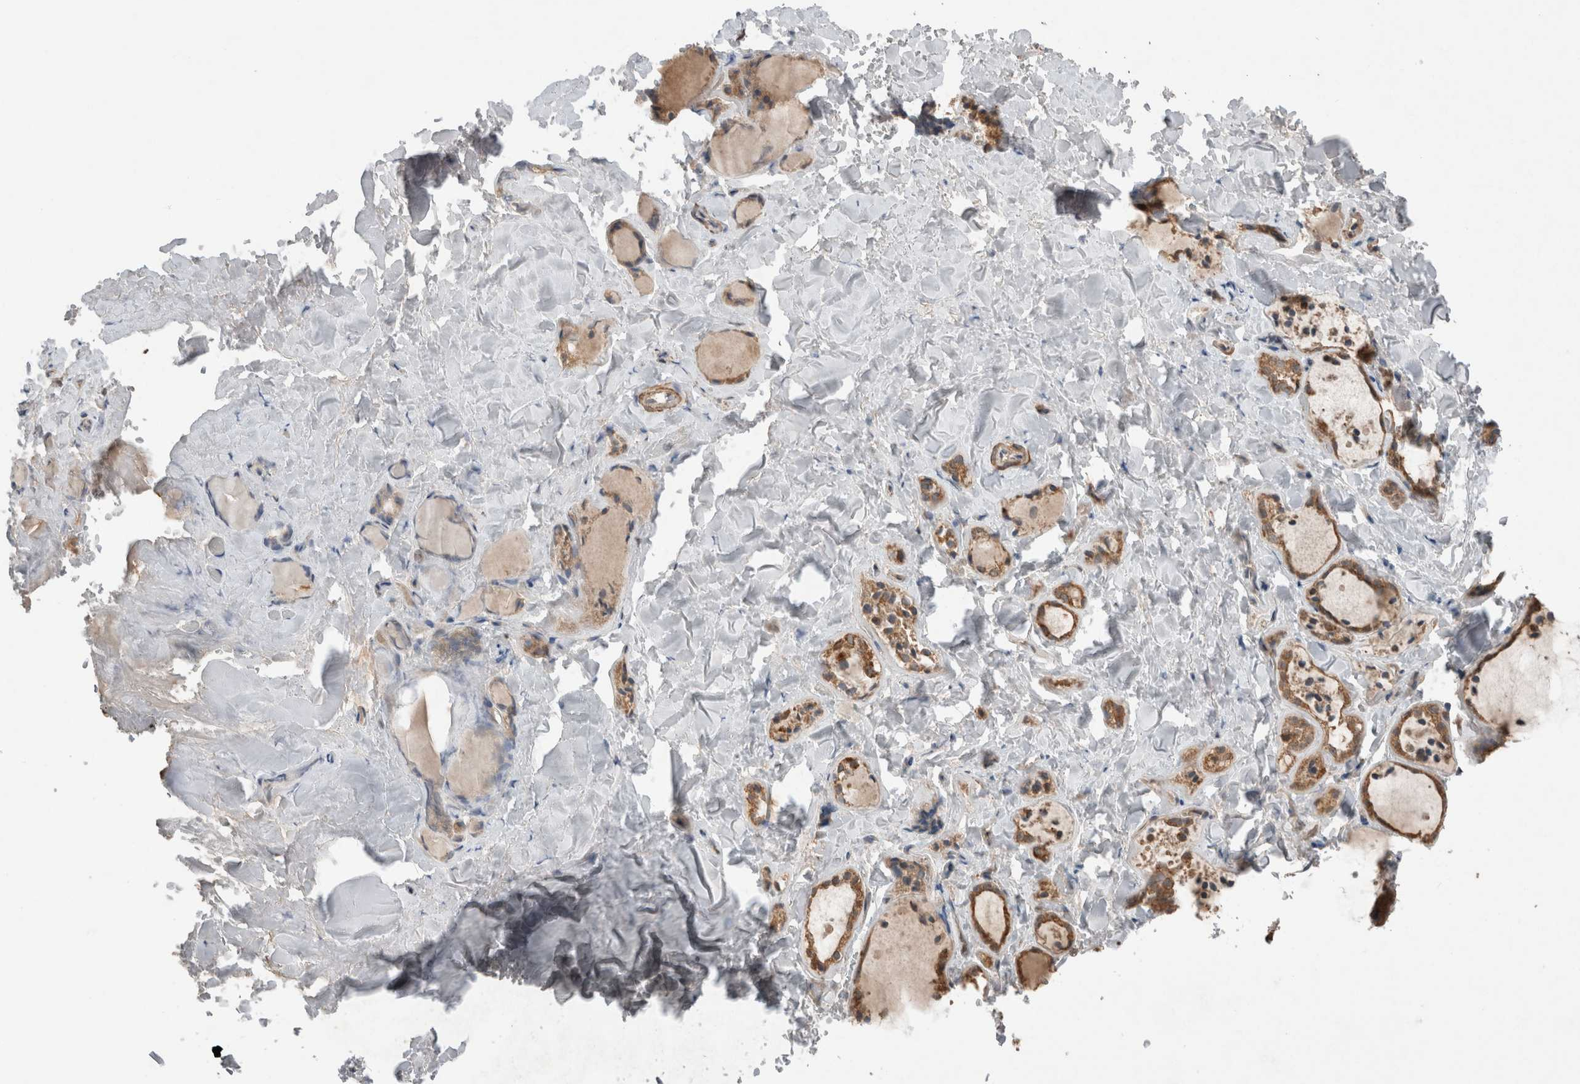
{"staining": {"intensity": "moderate", "quantity": ">75%", "location": "cytoplasmic/membranous"}, "tissue": "thyroid gland", "cell_type": "Glandular cells", "image_type": "normal", "snomed": [{"axis": "morphology", "description": "Normal tissue, NOS"}, {"axis": "topography", "description": "Thyroid gland"}], "caption": "This histopathology image shows IHC staining of unremarkable human thyroid gland, with medium moderate cytoplasmic/membranous expression in about >75% of glandular cells.", "gene": "KLK14", "patient": {"sex": "female", "age": 44}}